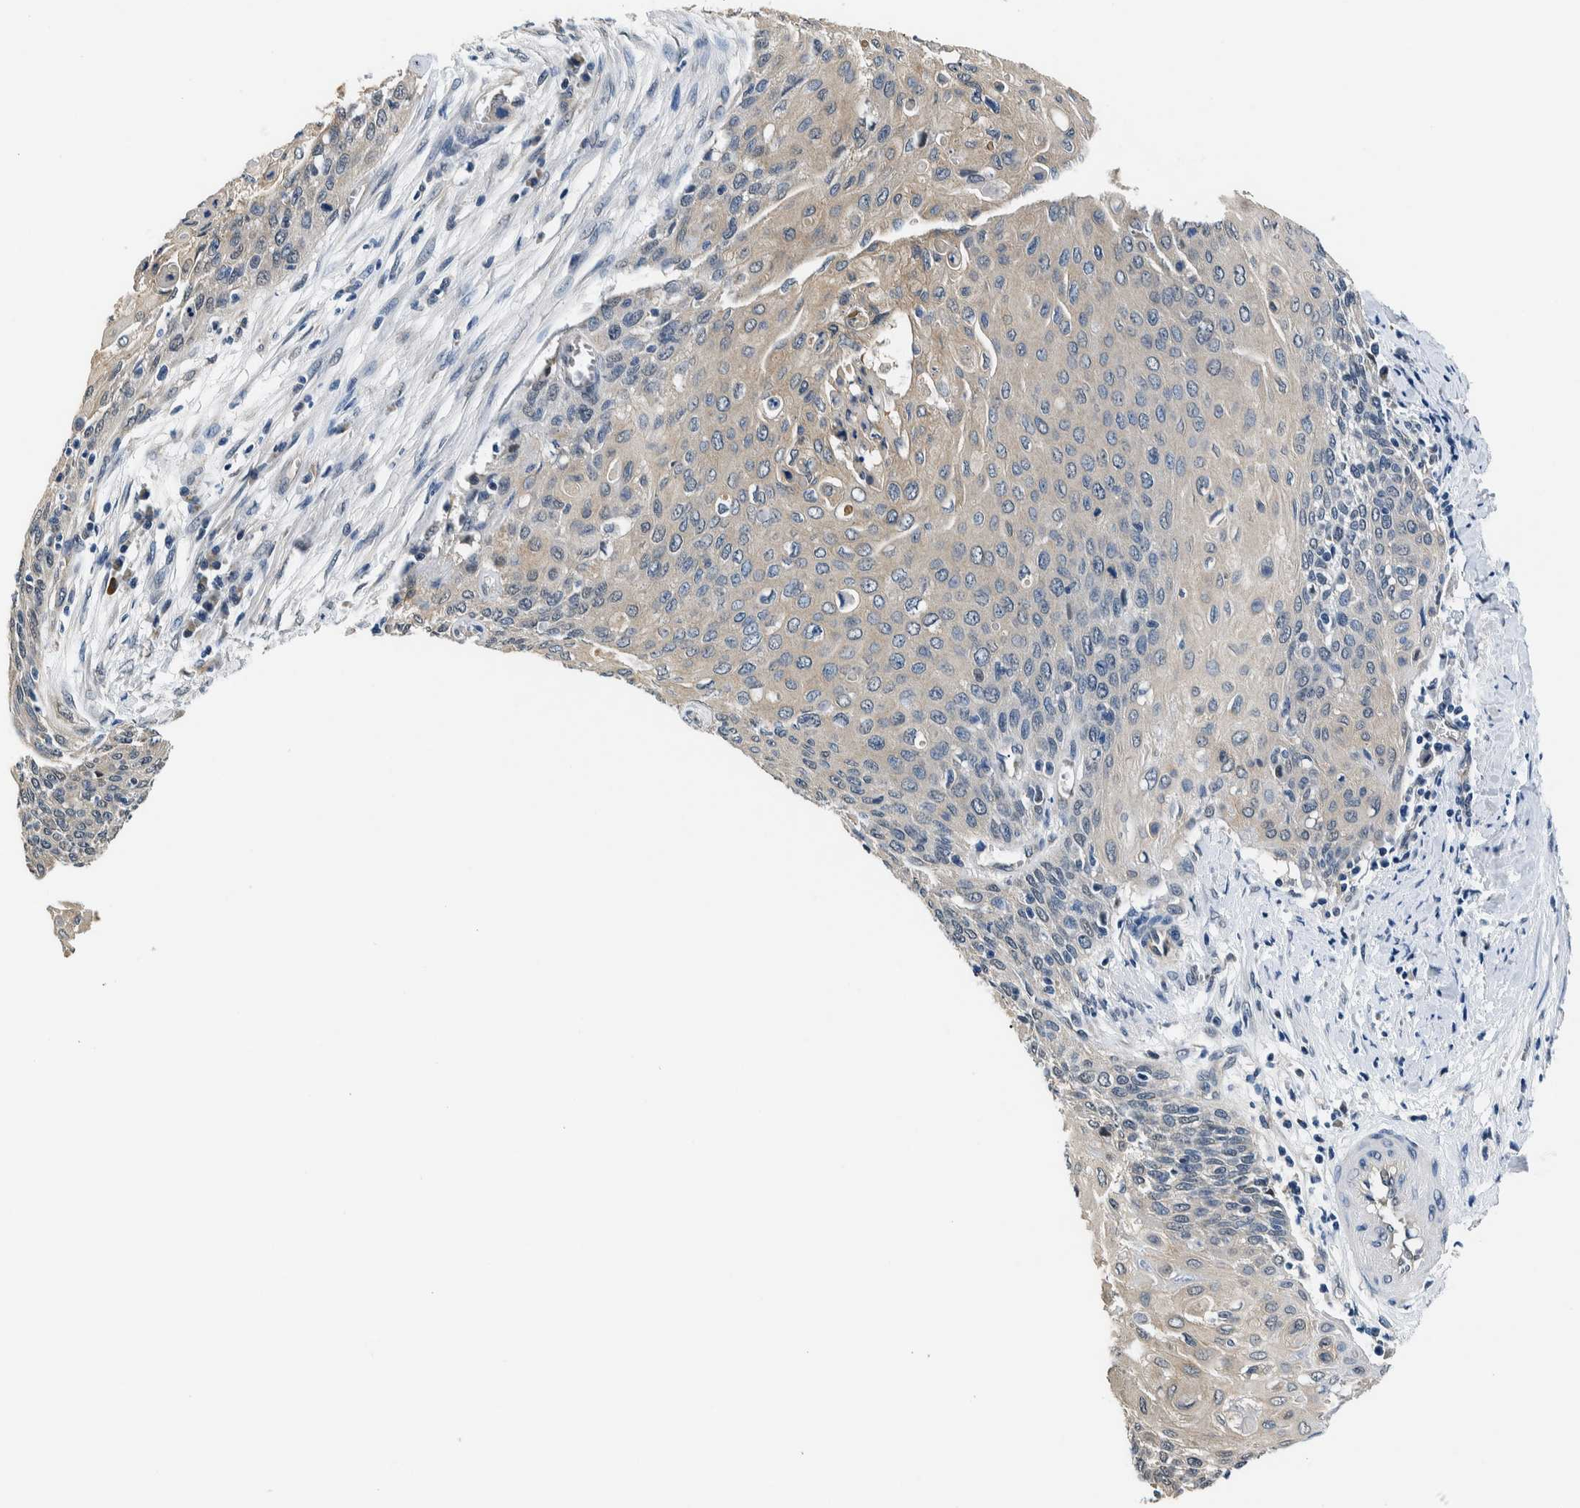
{"staining": {"intensity": "weak", "quantity": "<25%", "location": "cytoplasmic/membranous"}, "tissue": "cervical cancer", "cell_type": "Tumor cells", "image_type": "cancer", "snomed": [{"axis": "morphology", "description": "Squamous cell carcinoma, NOS"}, {"axis": "topography", "description": "Cervix"}], "caption": "Tumor cells show no significant protein staining in squamous cell carcinoma (cervical). (Brightfield microscopy of DAB immunohistochemistry at high magnification).", "gene": "NIBAN2", "patient": {"sex": "female", "age": 39}}